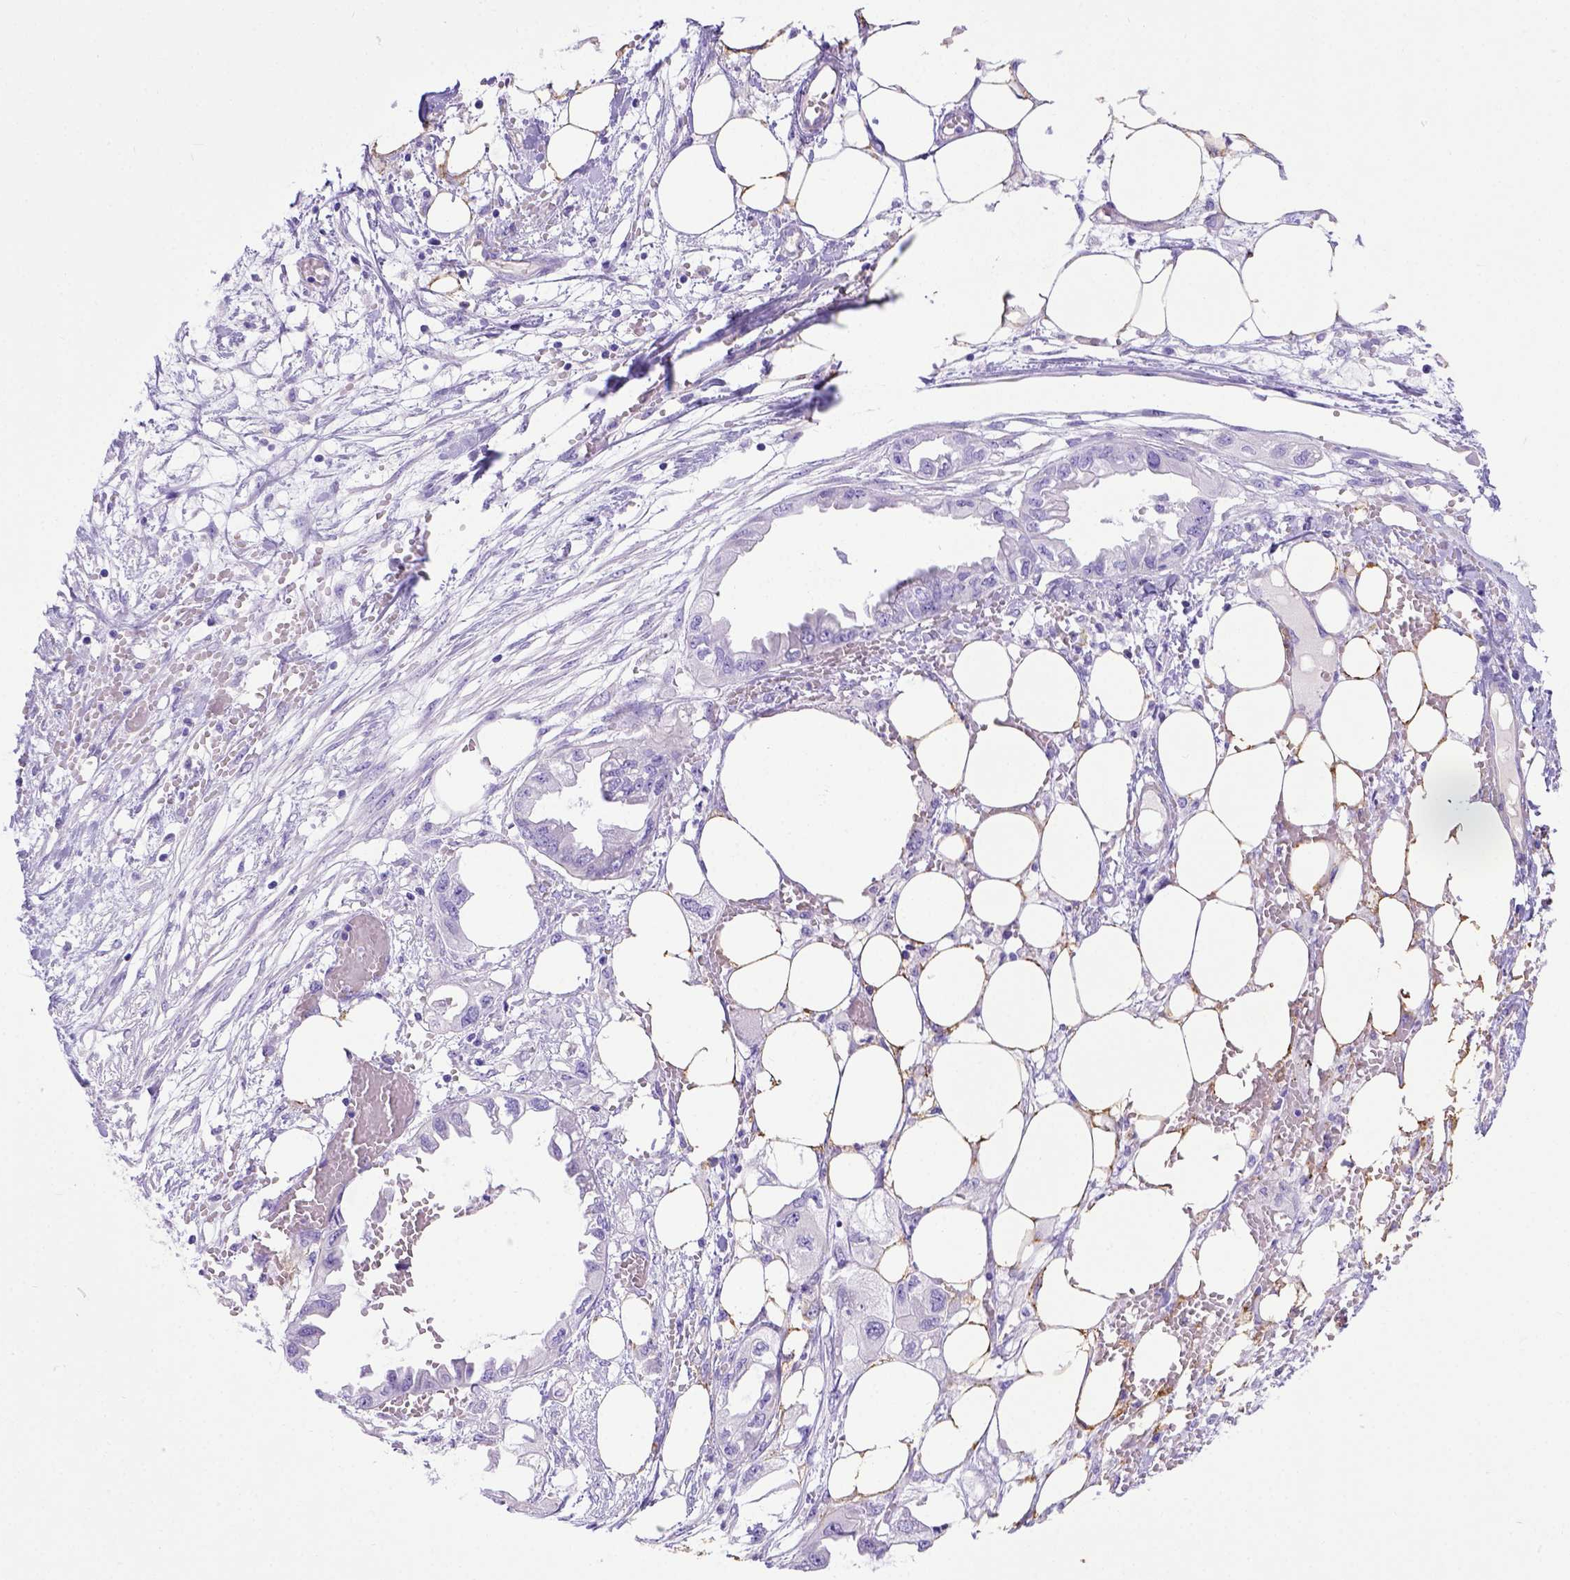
{"staining": {"intensity": "negative", "quantity": "none", "location": "none"}, "tissue": "endometrial cancer", "cell_type": "Tumor cells", "image_type": "cancer", "snomed": [{"axis": "morphology", "description": "Adenocarcinoma, NOS"}, {"axis": "morphology", "description": "Adenocarcinoma, metastatic, NOS"}, {"axis": "topography", "description": "Adipose tissue"}, {"axis": "topography", "description": "Endometrium"}], "caption": "A photomicrograph of adenocarcinoma (endometrial) stained for a protein displays no brown staining in tumor cells.", "gene": "LRRC18", "patient": {"sex": "female", "age": 67}}